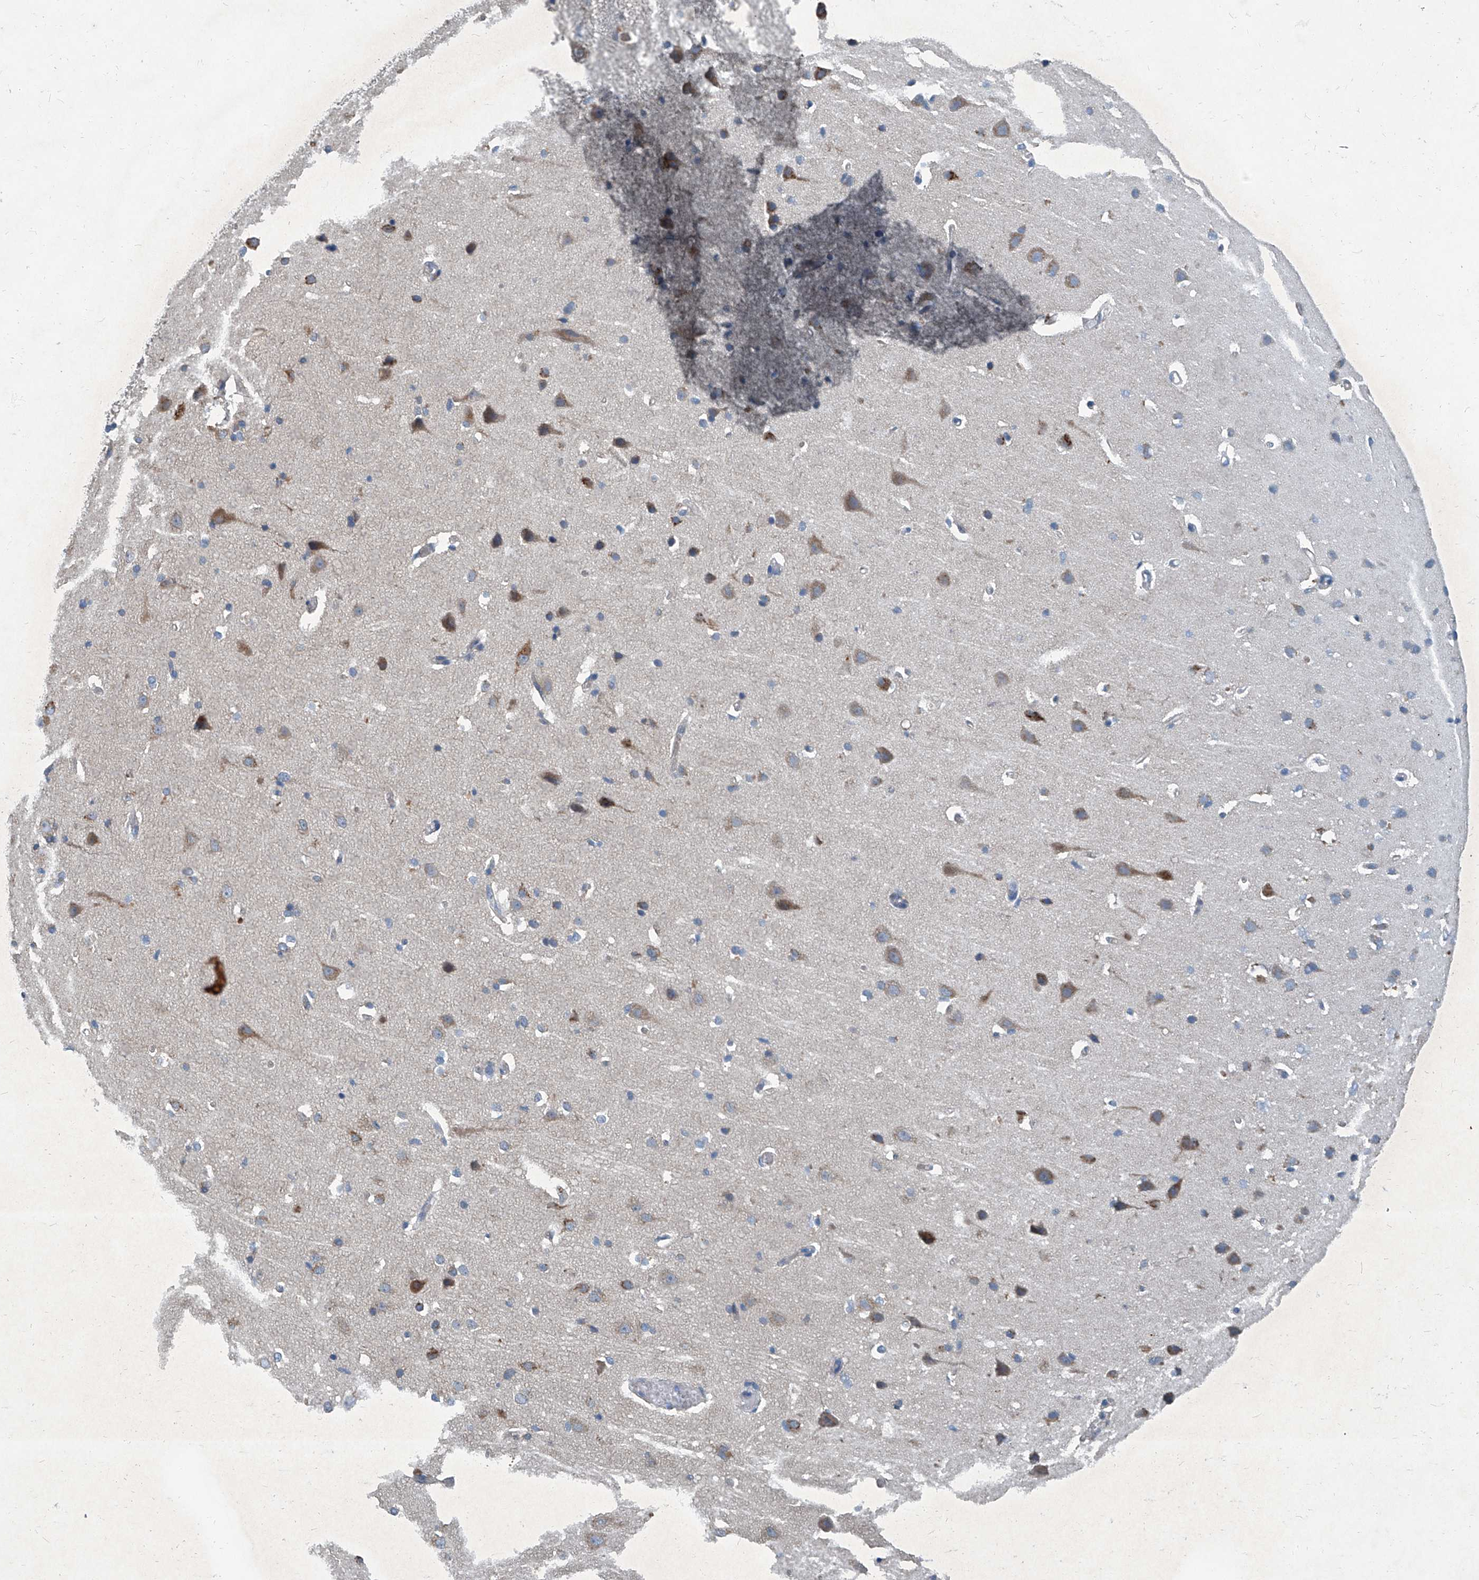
{"staining": {"intensity": "negative", "quantity": "none", "location": "none"}, "tissue": "cerebral cortex", "cell_type": "Endothelial cells", "image_type": "normal", "snomed": [{"axis": "morphology", "description": "Normal tissue, NOS"}, {"axis": "topography", "description": "Cerebral cortex"}], "caption": "DAB (3,3'-diaminobenzidine) immunohistochemical staining of unremarkable cerebral cortex displays no significant staining in endothelial cells.", "gene": "SLC26A11", "patient": {"sex": "male", "age": 34}}